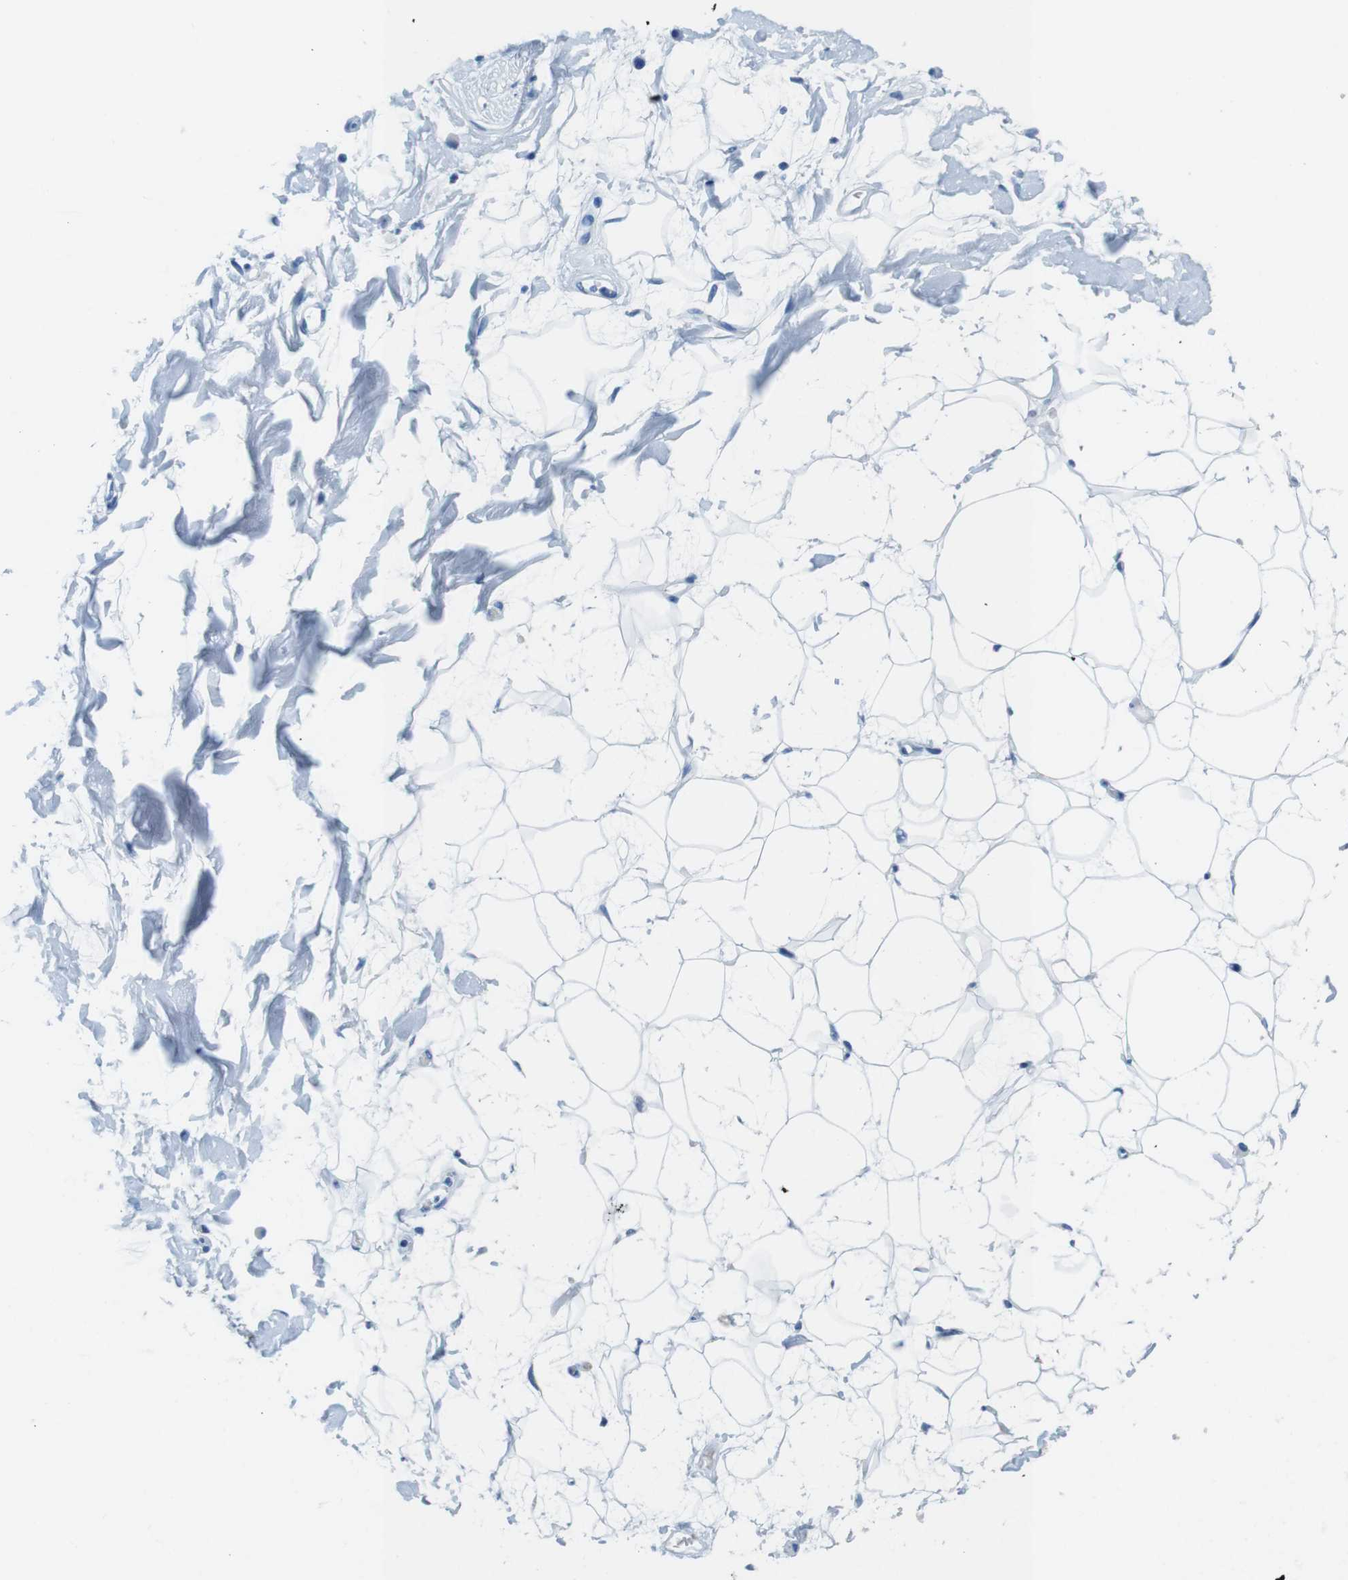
{"staining": {"intensity": "negative", "quantity": "none", "location": "none"}, "tissue": "adipose tissue", "cell_type": "Adipocytes", "image_type": "normal", "snomed": [{"axis": "morphology", "description": "Normal tissue, NOS"}, {"axis": "topography", "description": "Soft tissue"}], "caption": "Protein analysis of normal adipose tissue demonstrates no significant positivity in adipocytes. Nuclei are stained in blue.", "gene": "TFAP2C", "patient": {"sex": "male", "age": 72}}